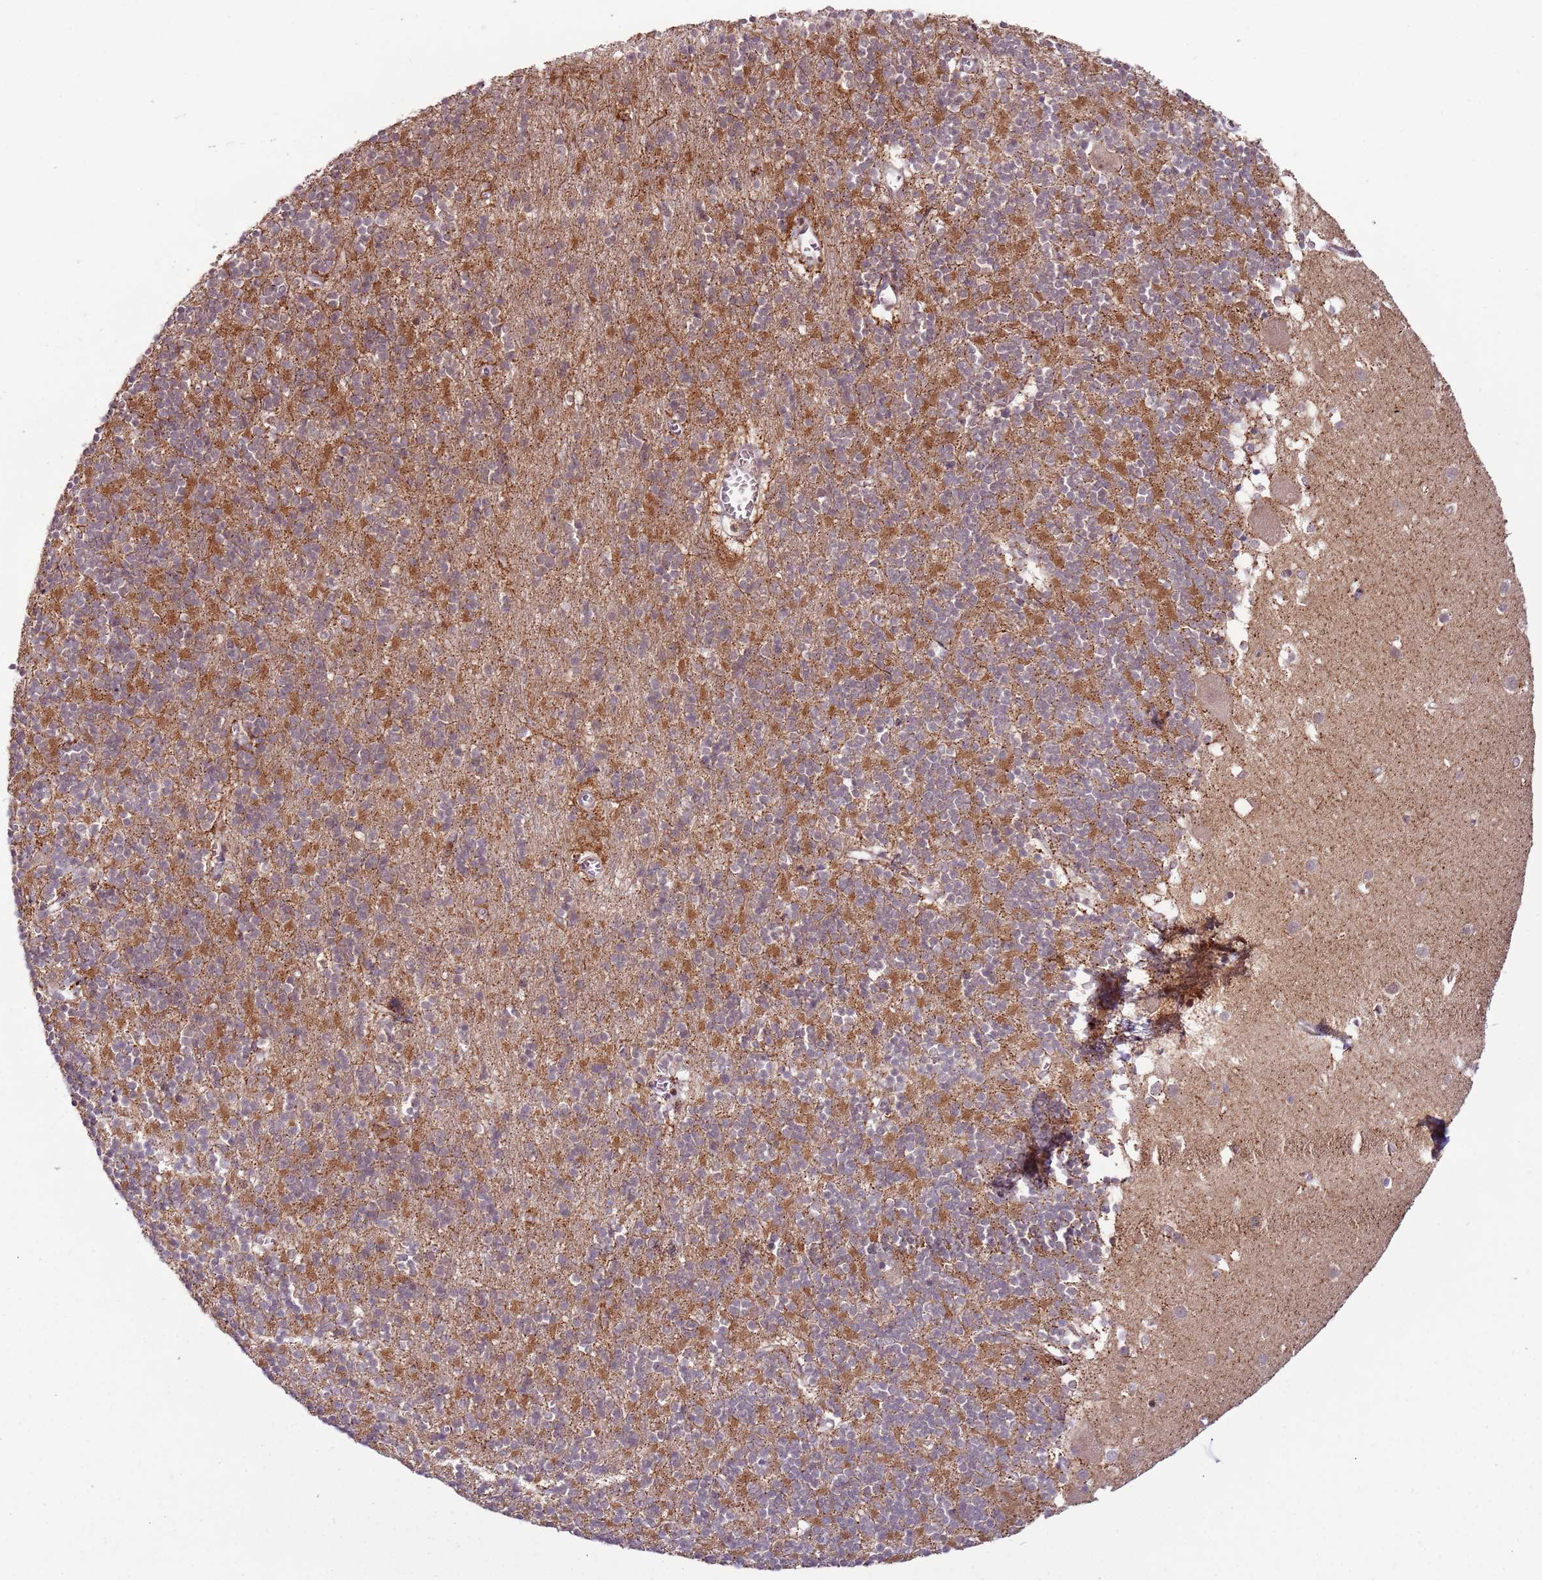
{"staining": {"intensity": "moderate", "quantity": "25%-75%", "location": "cytoplasmic/membranous"}, "tissue": "cerebellum", "cell_type": "Cells in granular layer", "image_type": "normal", "snomed": [{"axis": "morphology", "description": "Normal tissue, NOS"}, {"axis": "topography", "description": "Cerebellum"}], "caption": "Protein staining by immunohistochemistry exhibits moderate cytoplasmic/membranous staining in approximately 25%-75% of cells in granular layer in normal cerebellum.", "gene": "ULK3", "patient": {"sex": "male", "age": 54}}